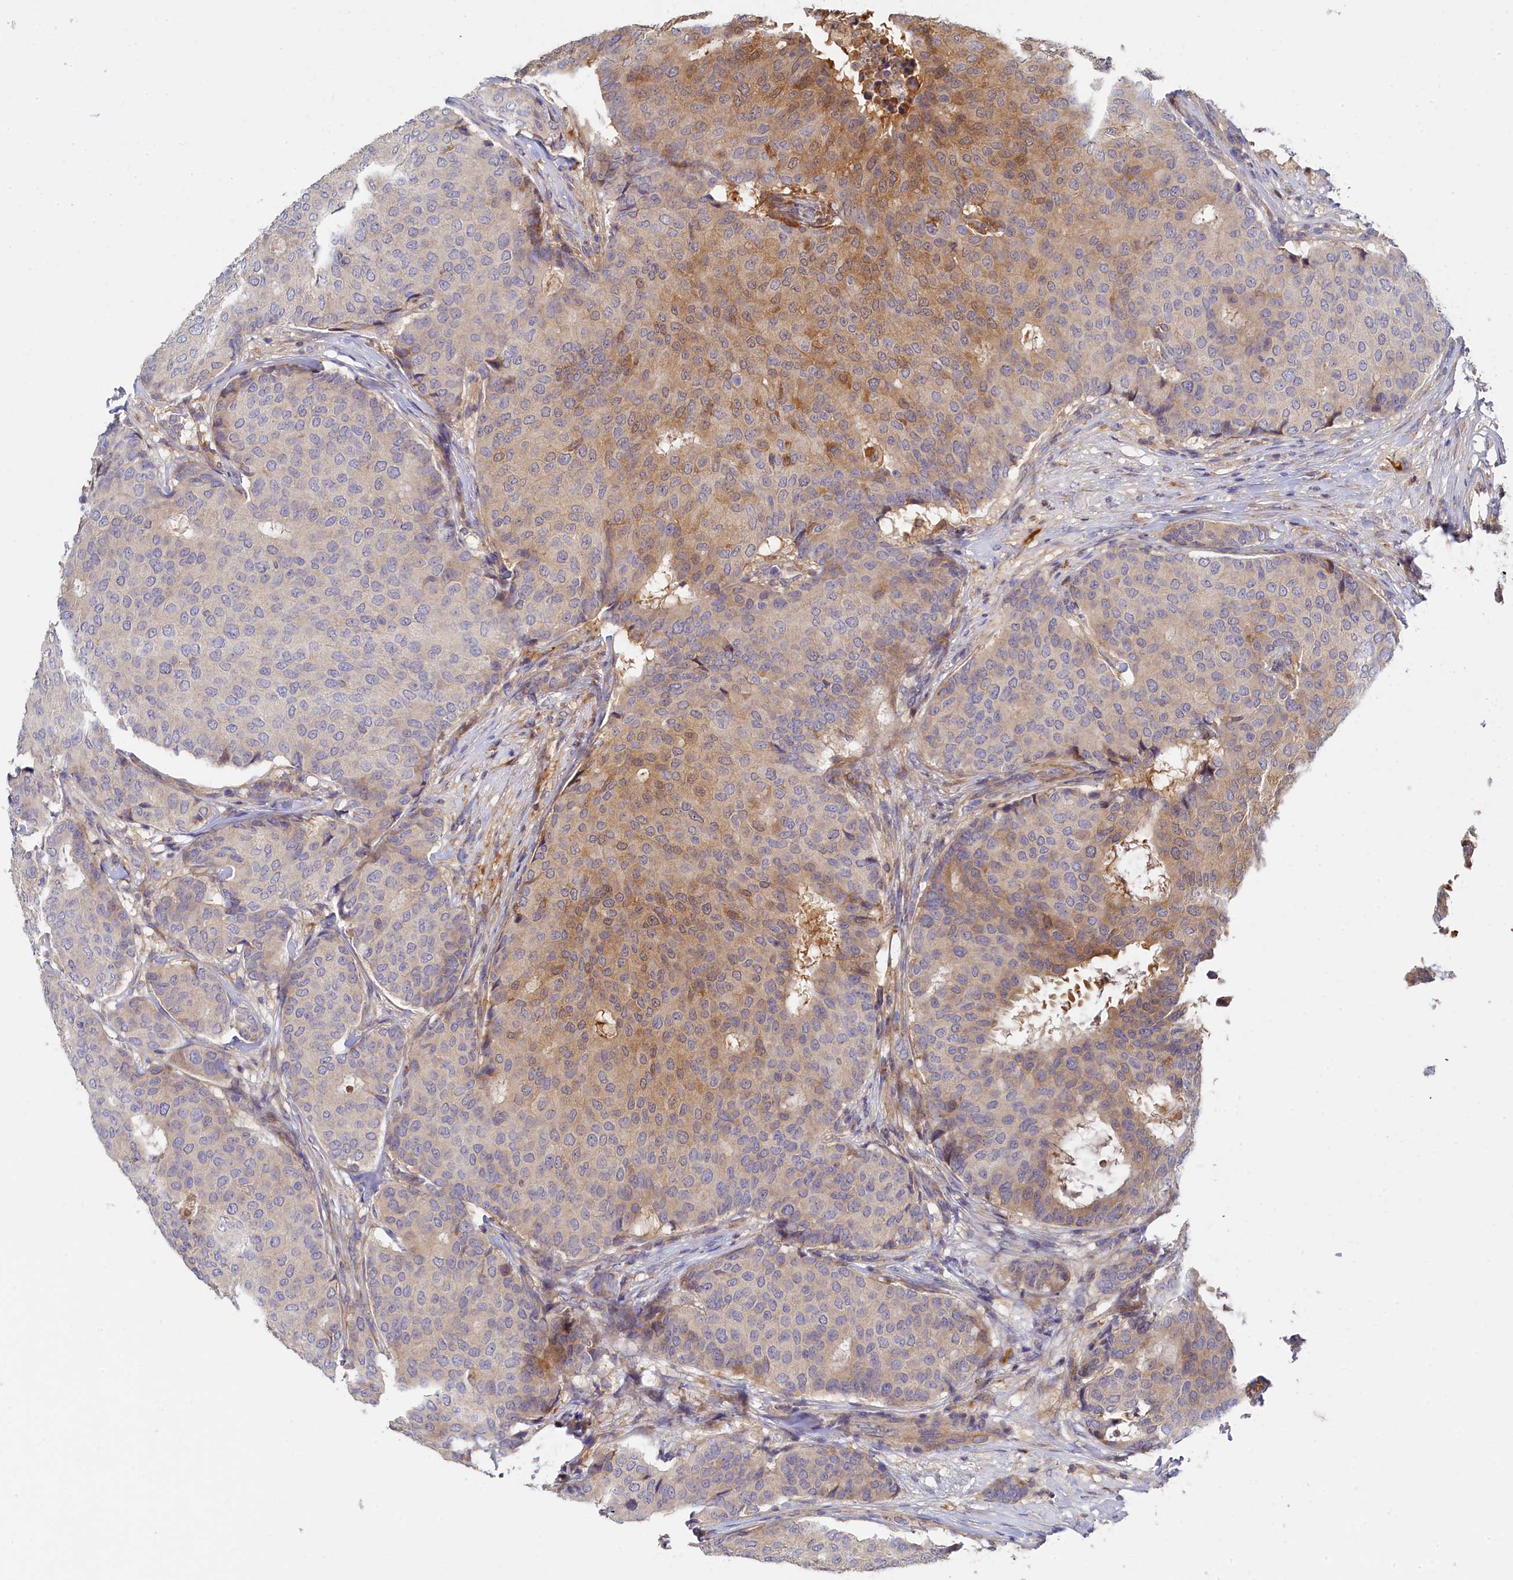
{"staining": {"intensity": "moderate", "quantity": "<25%", "location": "cytoplasmic/membranous,nuclear"}, "tissue": "breast cancer", "cell_type": "Tumor cells", "image_type": "cancer", "snomed": [{"axis": "morphology", "description": "Duct carcinoma"}, {"axis": "topography", "description": "Breast"}], "caption": "Immunohistochemical staining of breast cancer reveals moderate cytoplasmic/membranous and nuclear protein staining in about <25% of tumor cells.", "gene": "SPATA5L1", "patient": {"sex": "female", "age": 75}}